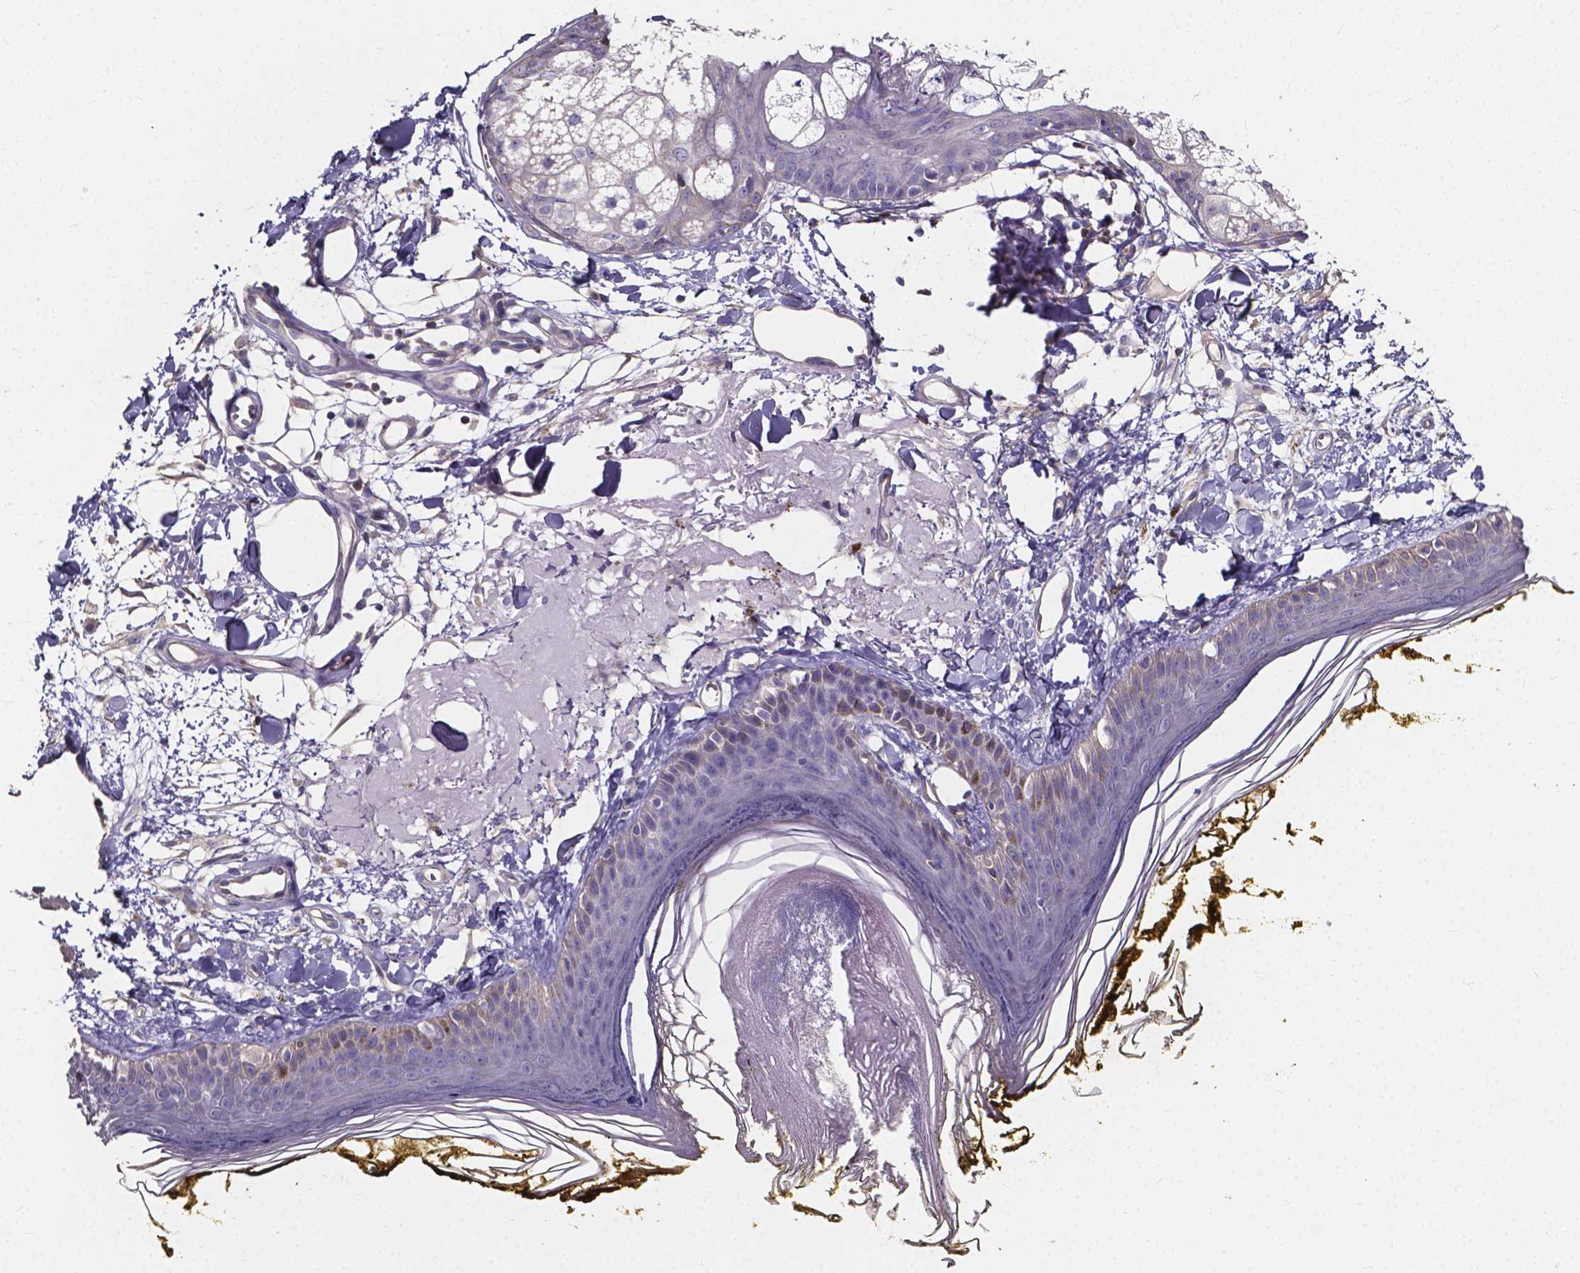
{"staining": {"intensity": "negative", "quantity": "none", "location": "none"}, "tissue": "skin", "cell_type": "Fibroblasts", "image_type": "normal", "snomed": [{"axis": "morphology", "description": "Normal tissue, NOS"}, {"axis": "topography", "description": "Skin"}], "caption": "This histopathology image is of benign skin stained with immunohistochemistry to label a protein in brown with the nuclei are counter-stained blue. There is no expression in fibroblasts. The staining is performed using DAB (3,3'-diaminobenzidine) brown chromogen with nuclei counter-stained in using hematoxylin.", "gene": "THEMIS", "patient": {"sex": "male", "age": 76}}